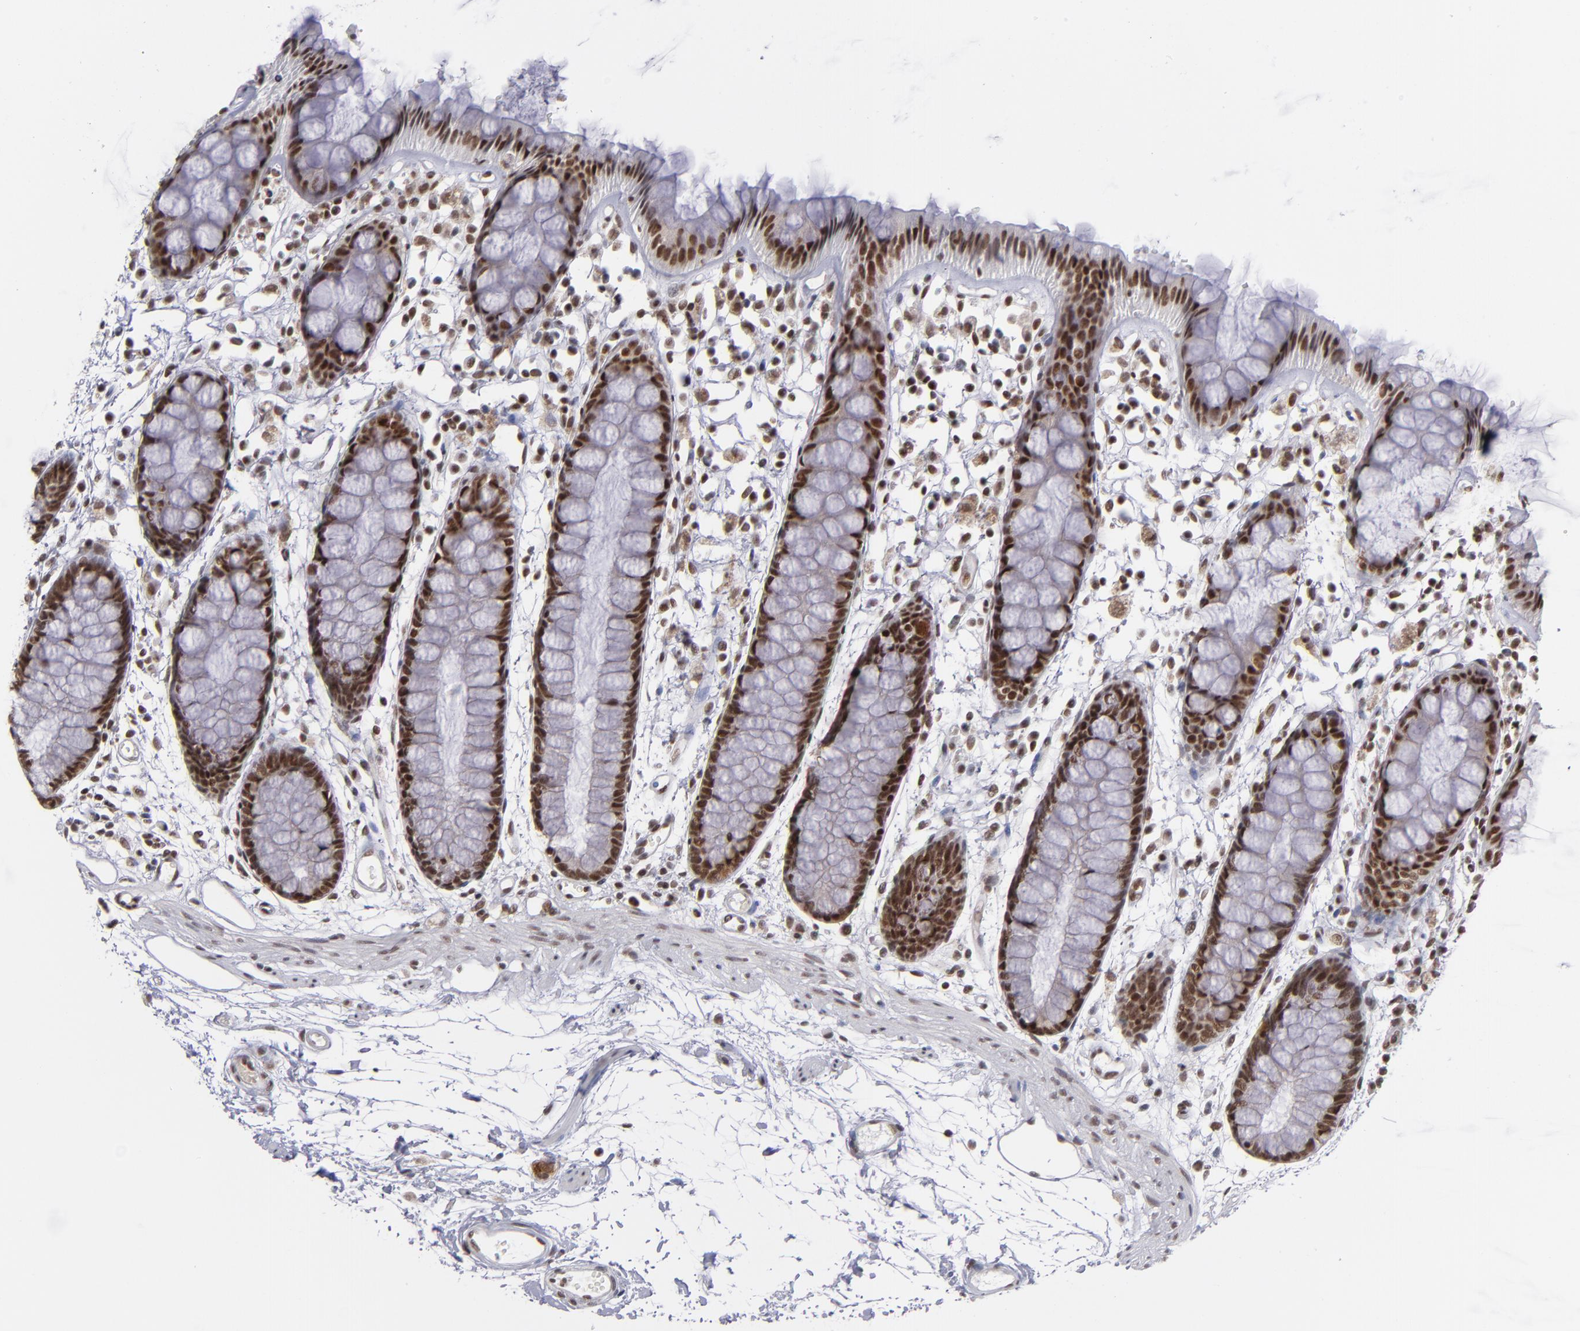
{"staining": {"intensity": "moderate", "quantity": ">75%", "location": "nuclear"}, "tissue": "rectum", "cell_type": "Glandular cells", "image_type": "normal", "snomed": [{"axis": "morphology", "description": "Normal tissue, NOS"}, {"axis": "topography", "description": "Rectum"}], "caption": "Approximately >75% of glandular cells in normal human rectum show moderate nuclear protein expression as visualized by brown immunohistochemical staining.", "gene": "MLLT3", "patient": {"sex": "female", "age": 66}}